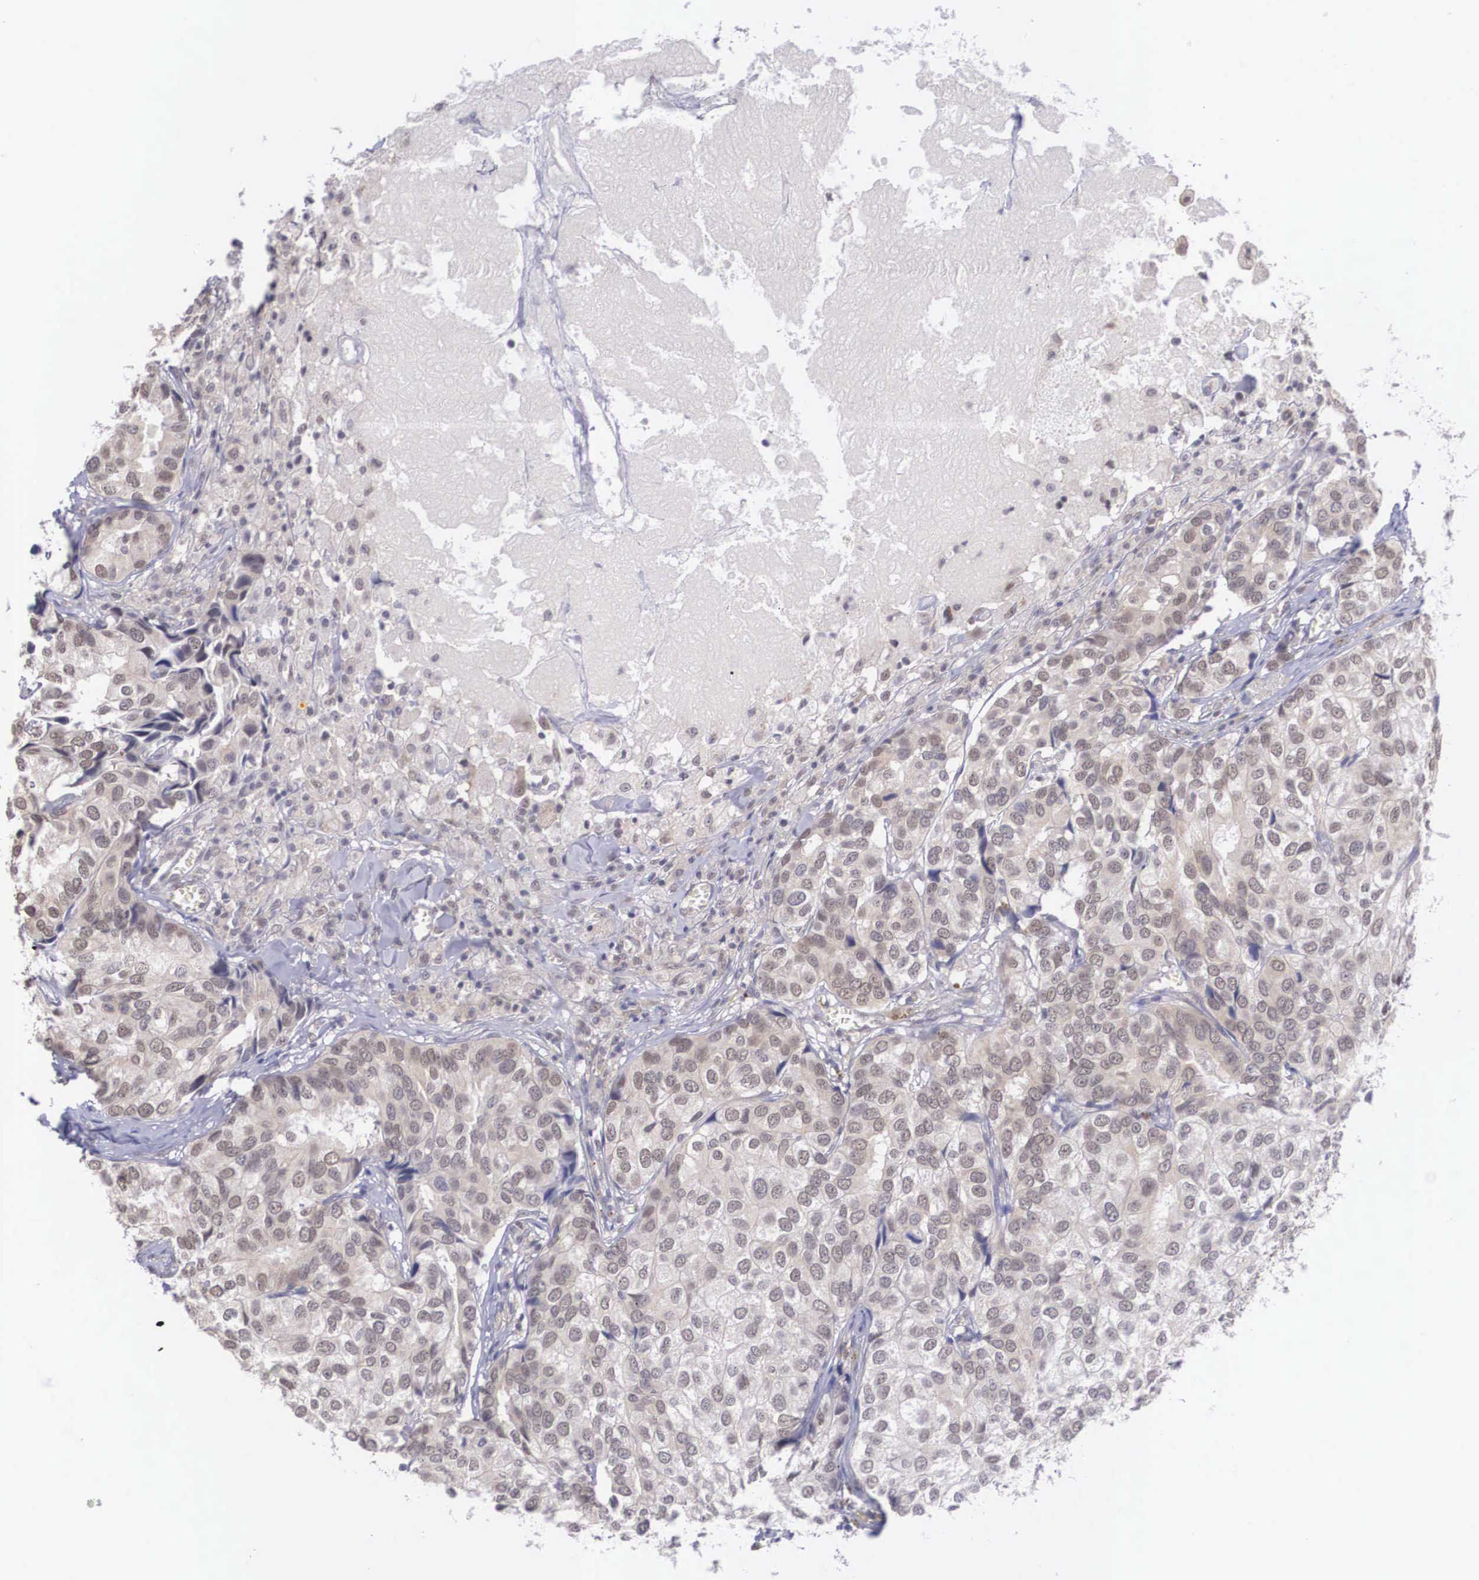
{"staining": {"intensity": "weak", "quantity": ">75%", "location": "cytoplasmic/membranous,nuclear"}, "tissue": "breast cancer", "cell_type": "Tumor cells", "image_type": "cancer", "snomed": [{"axis": "morphology", "description": "Duct carcinoma"}, {"axis": "topography", "description": "Breast"}], "caption": "Tumor cells display low levels of weak cytoplasmic/membranous and nuclear staining in about >75% of cells in human breast cancer (infiltrating ductal carcinoma).", "gene": "NINL", "patient": {"sex": "female", "age": 68}}